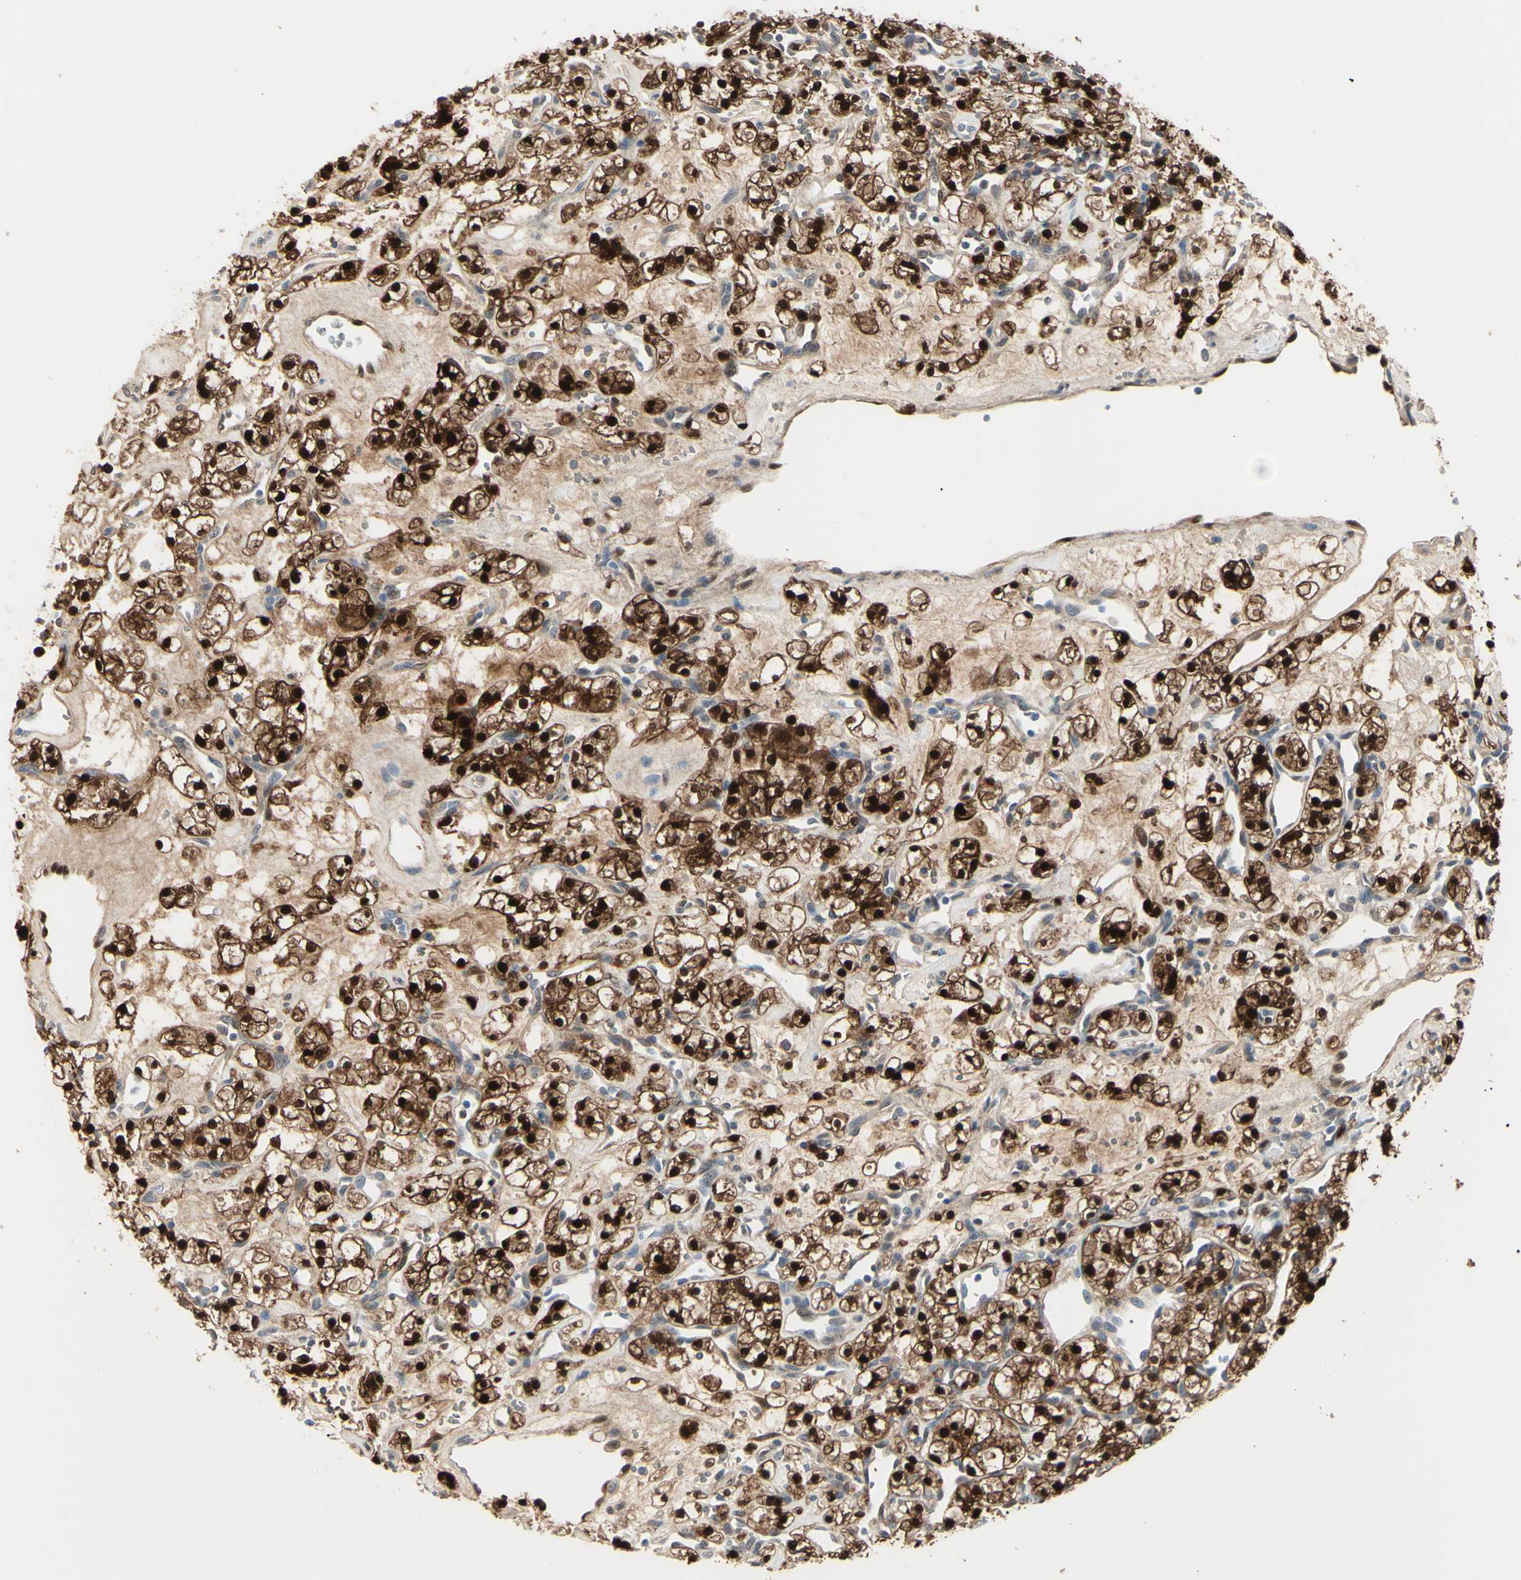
{"staining": {"intensity": "strong", "quantity": ">75%", "location": "cytoplasmic/membranous,nuclear"}, "tissue": "renal cancer", "cell_type": "Tumor cells", "image_type": "cancer", "snomed": [{"axis": "morphology", "description": "Adenocarcinoma, NOS"}, {"axis": "topography", "description": "Kidney"}], "caption": "Immunohistochemical staining of renal adenocarcinoma demonstrates high levels of strong cytoplasmic/membranous and nuclear protein expression in approximately >75% of tumor cells.", "gene": "AKR1C3", "patient": {"sex": "female", "age": 60}}